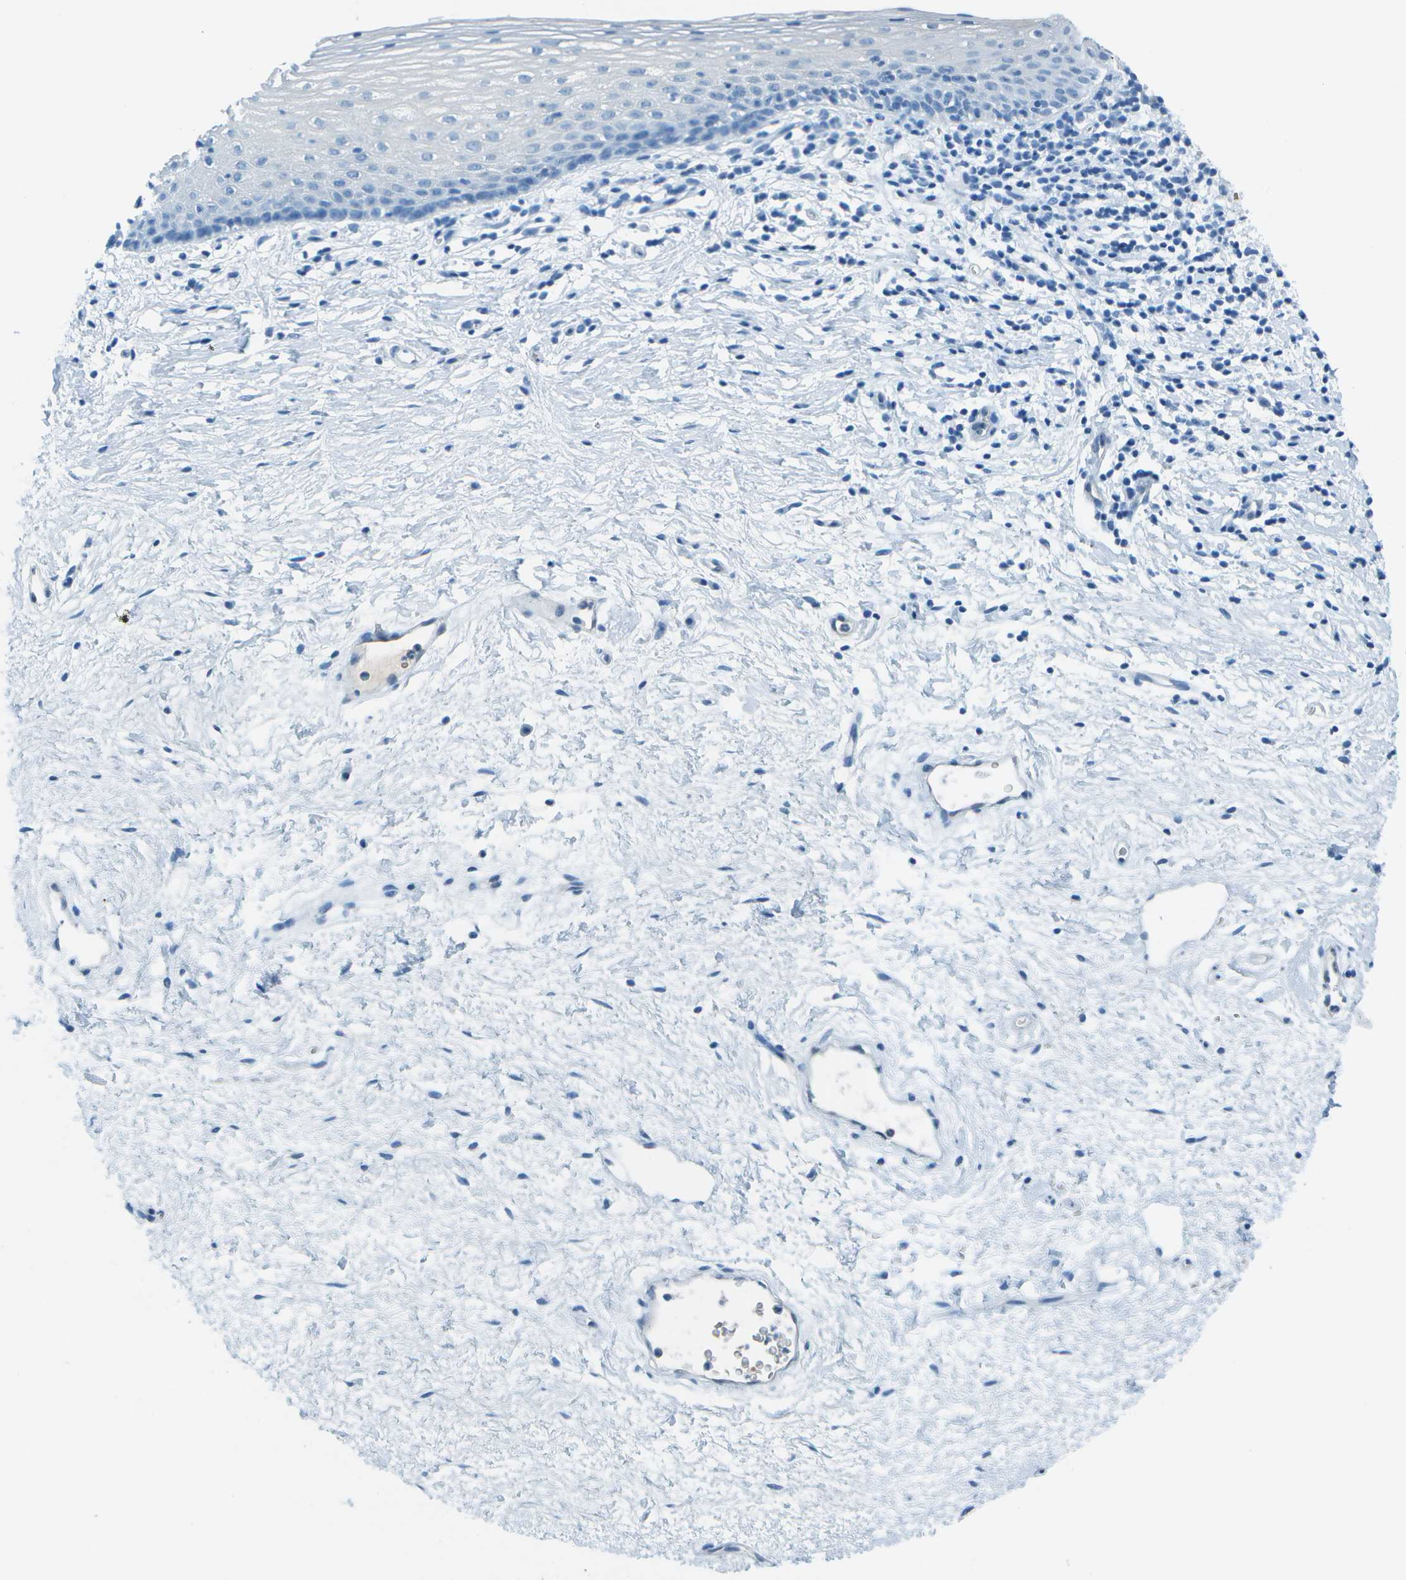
{"staining": {"intensity": "negative", "quantity": "none", "location": "none"}, "tissue": "vagina", "cell_type": "Squamous epithelial cells", "image_type": "normal", "snomed": [{"axis": "morphology", "description": "Normal tissue, NOS"}, {"axis": "topography", "description": "Vagina"}], "caption": "IHC of unremarkable human vagina reveals no staining in squamous epithelial cells. (Brightfield microscopy of DAB immunohistochemistry (IHC) at high magnification).", "gene": "ASL", "patient": {"sex": "female", "age": 44}}